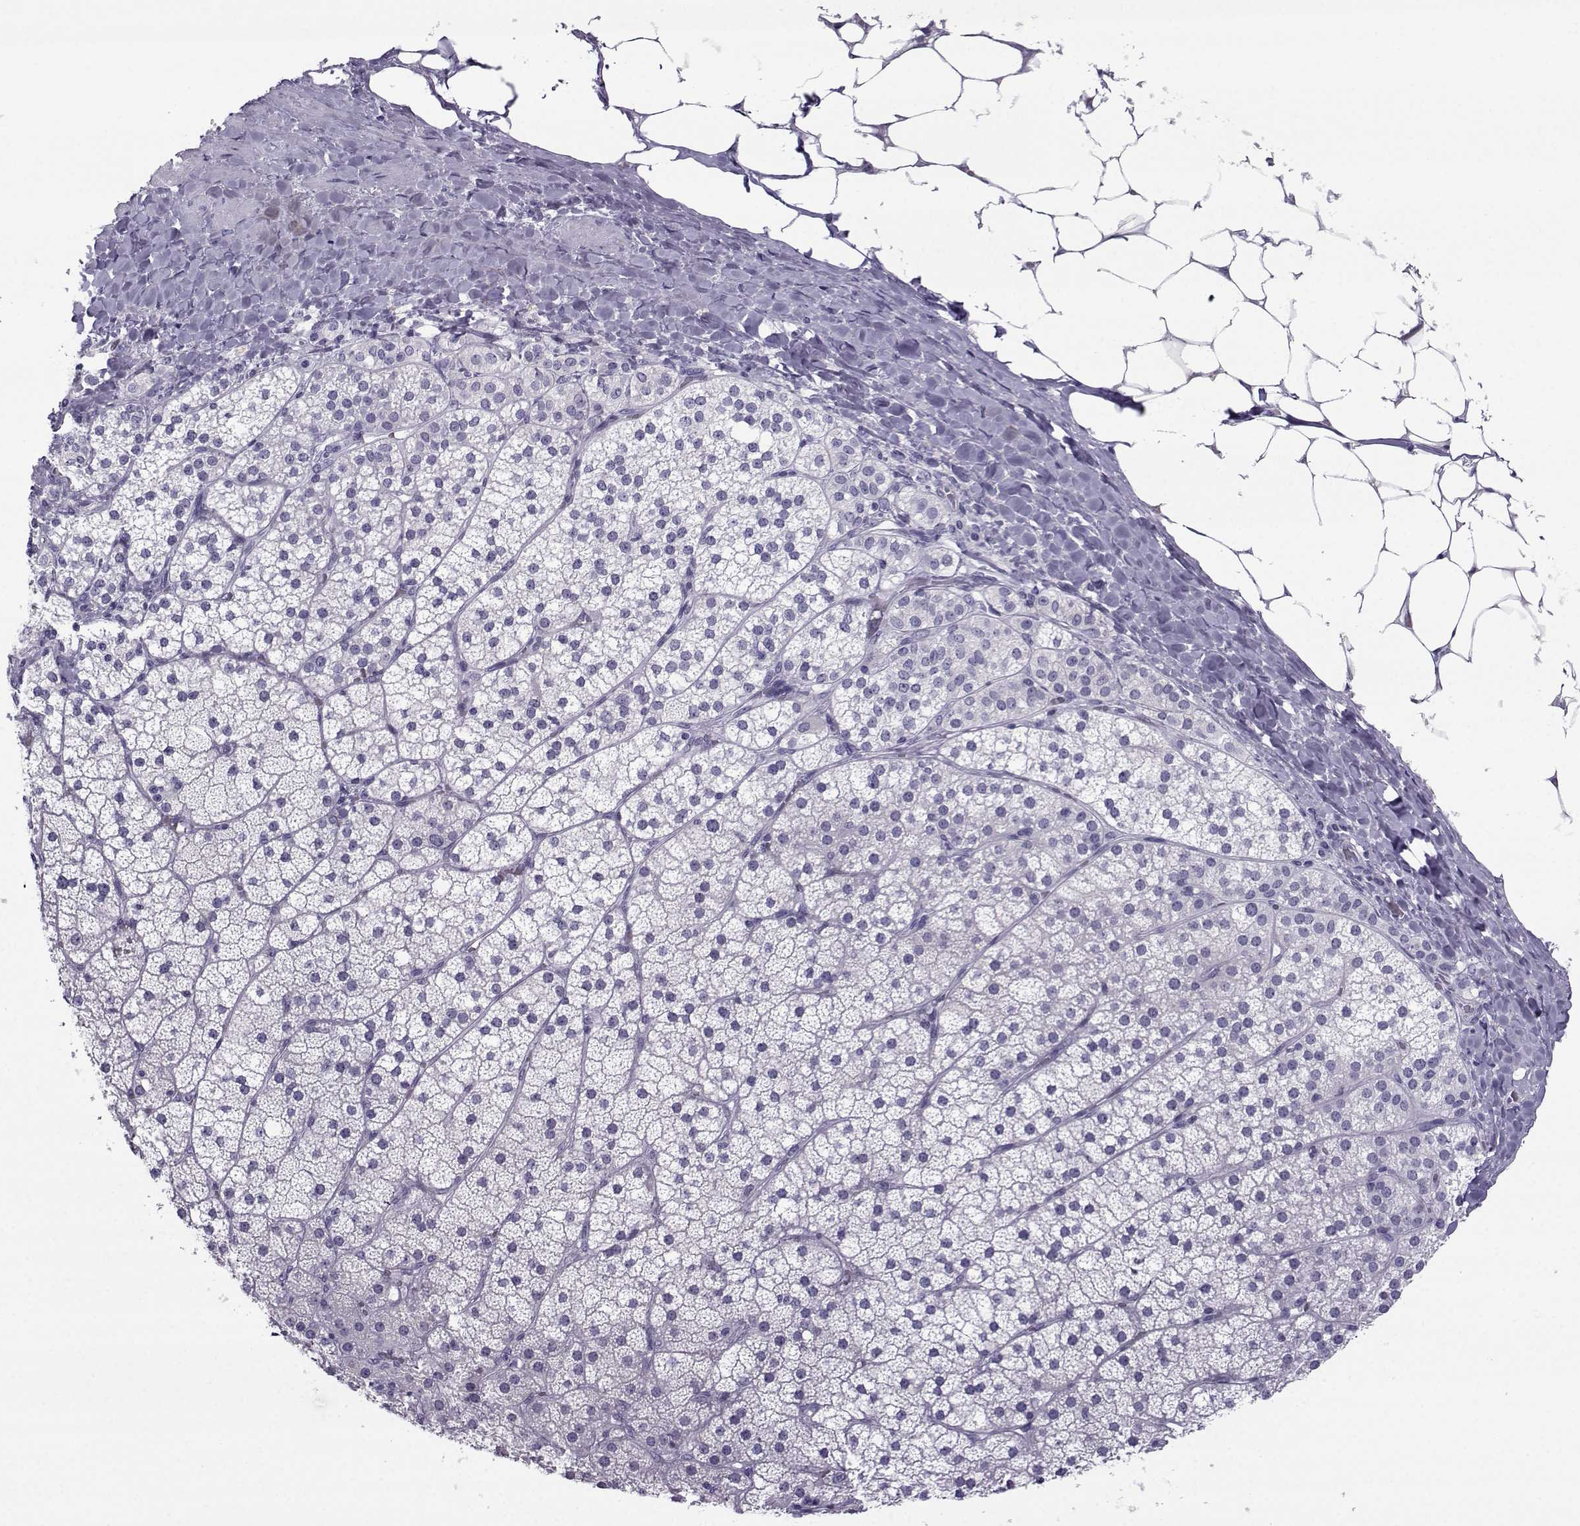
{"staining": {"intensity": "negative", "quantity": "none", "location": "none"}, "tissue": "adrenal gland", "cell_type": "Glandular cells", "image_type": "normal", "snomed": [{"axis": "morphology", "description": "Normal tissue, NOS"}, {"axis": "topography", "description": "Adrenal gland"}], "caption": "Adrenal gland was stained to show a protein in brown. There is no significant positivity in glandular cells. (IHC, brightfield microscopy, high magnification).", "gene": "ARMC2", "patient": {"sex": "male", "age": 53}}